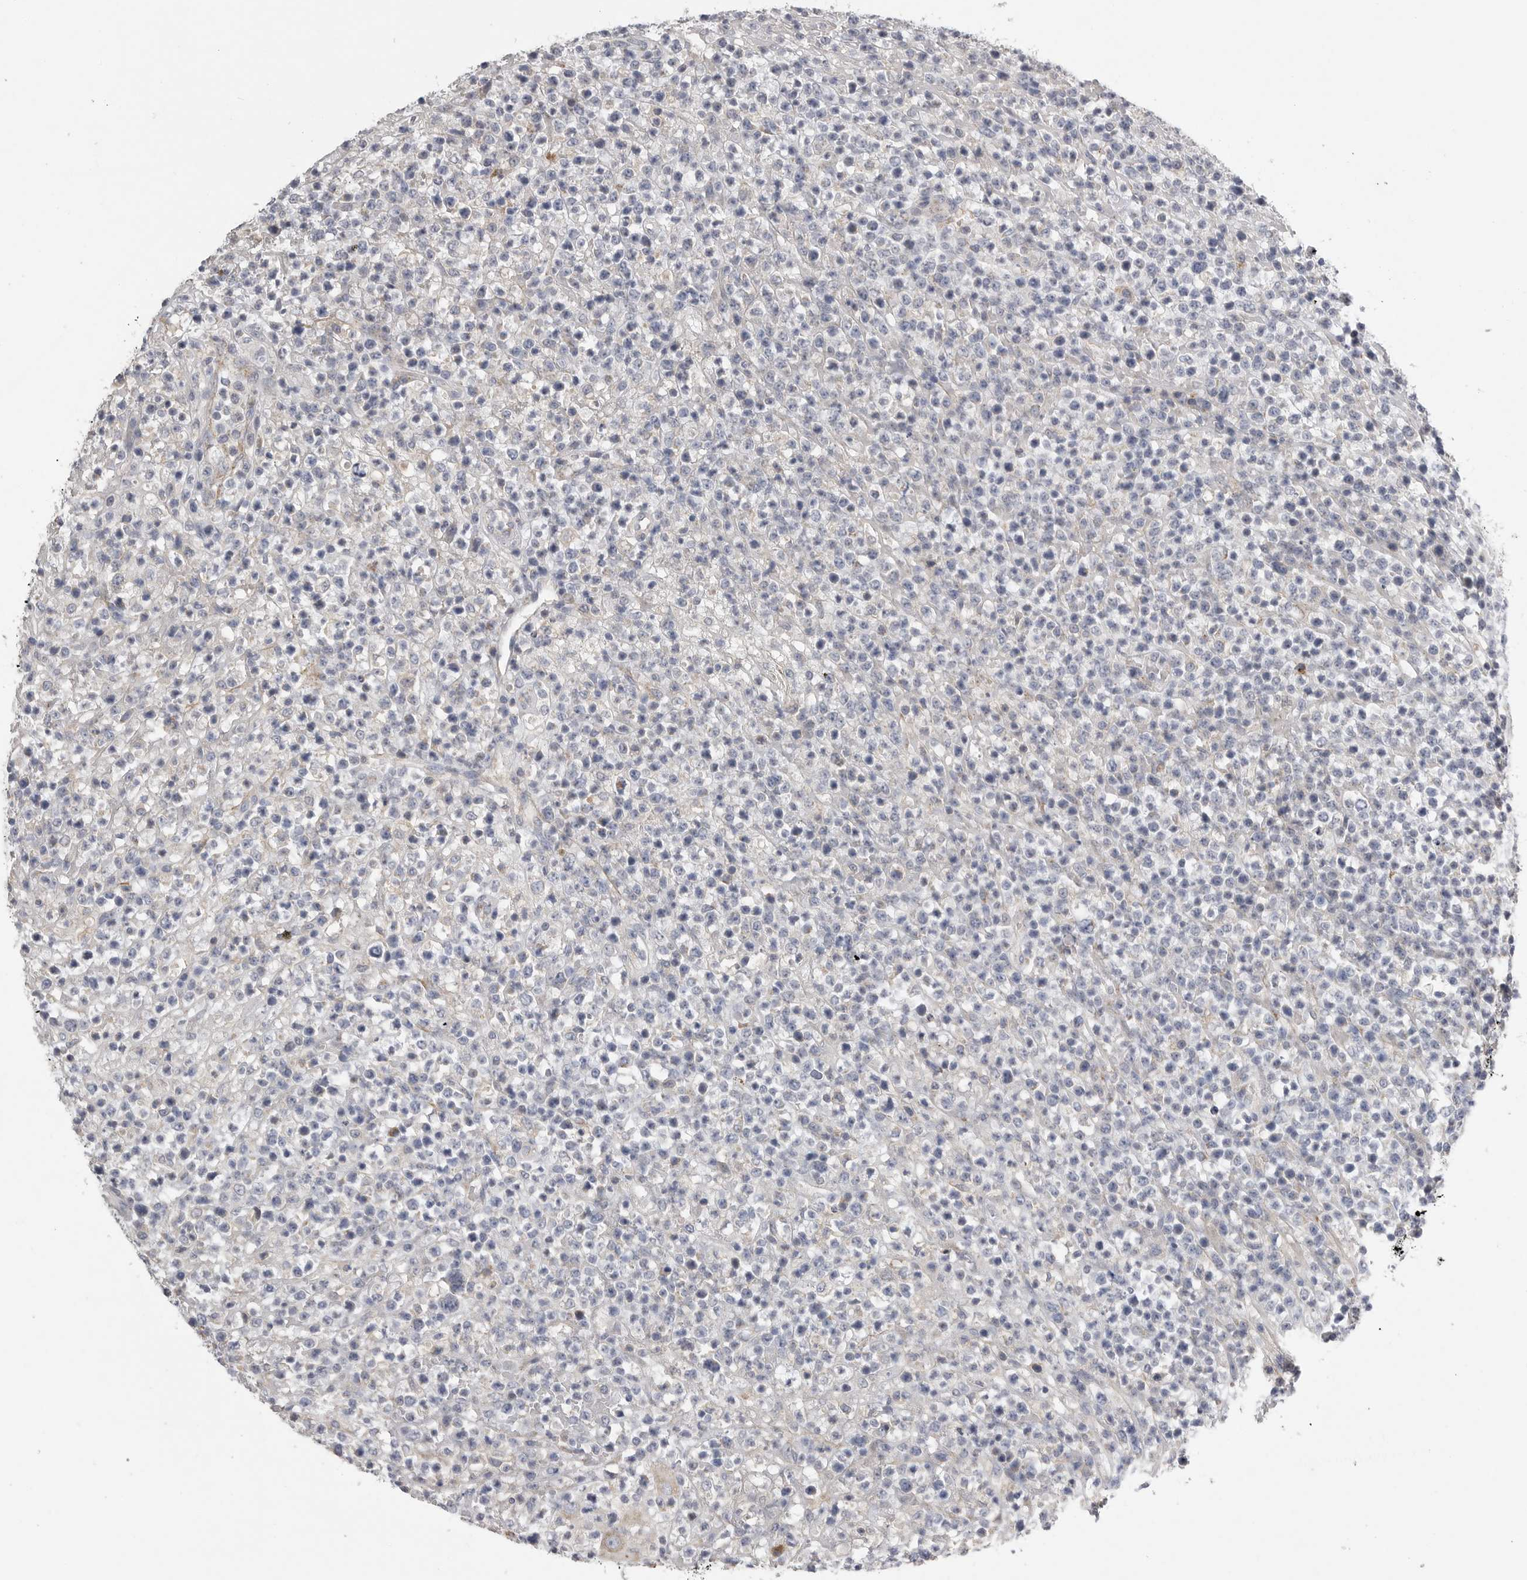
{"staining": {"intensity": "negative", "quantity": "none", "location": "none"}, "tissue": "lymphoma", "cell_type": "Tumor cells", "image_type": "cancer", "snomed": [{"axis": "morphology", "description": "Malignant lymphoma, non-Hodgkin's type, High grade"}, {"axis": "topography", "description": "Colon"}], "caption": "High magnification brightfield microscopy of high-grade malignant lymphoma, non-Hodgkin's type stained with DAB (3,3'-diaminobenzidine) (brown) and counterstained with hematoxylin (blue): tumor cells show no significant positivity.", "gene": "SDC3", "patient": {"sex": "female", "age": 53}}